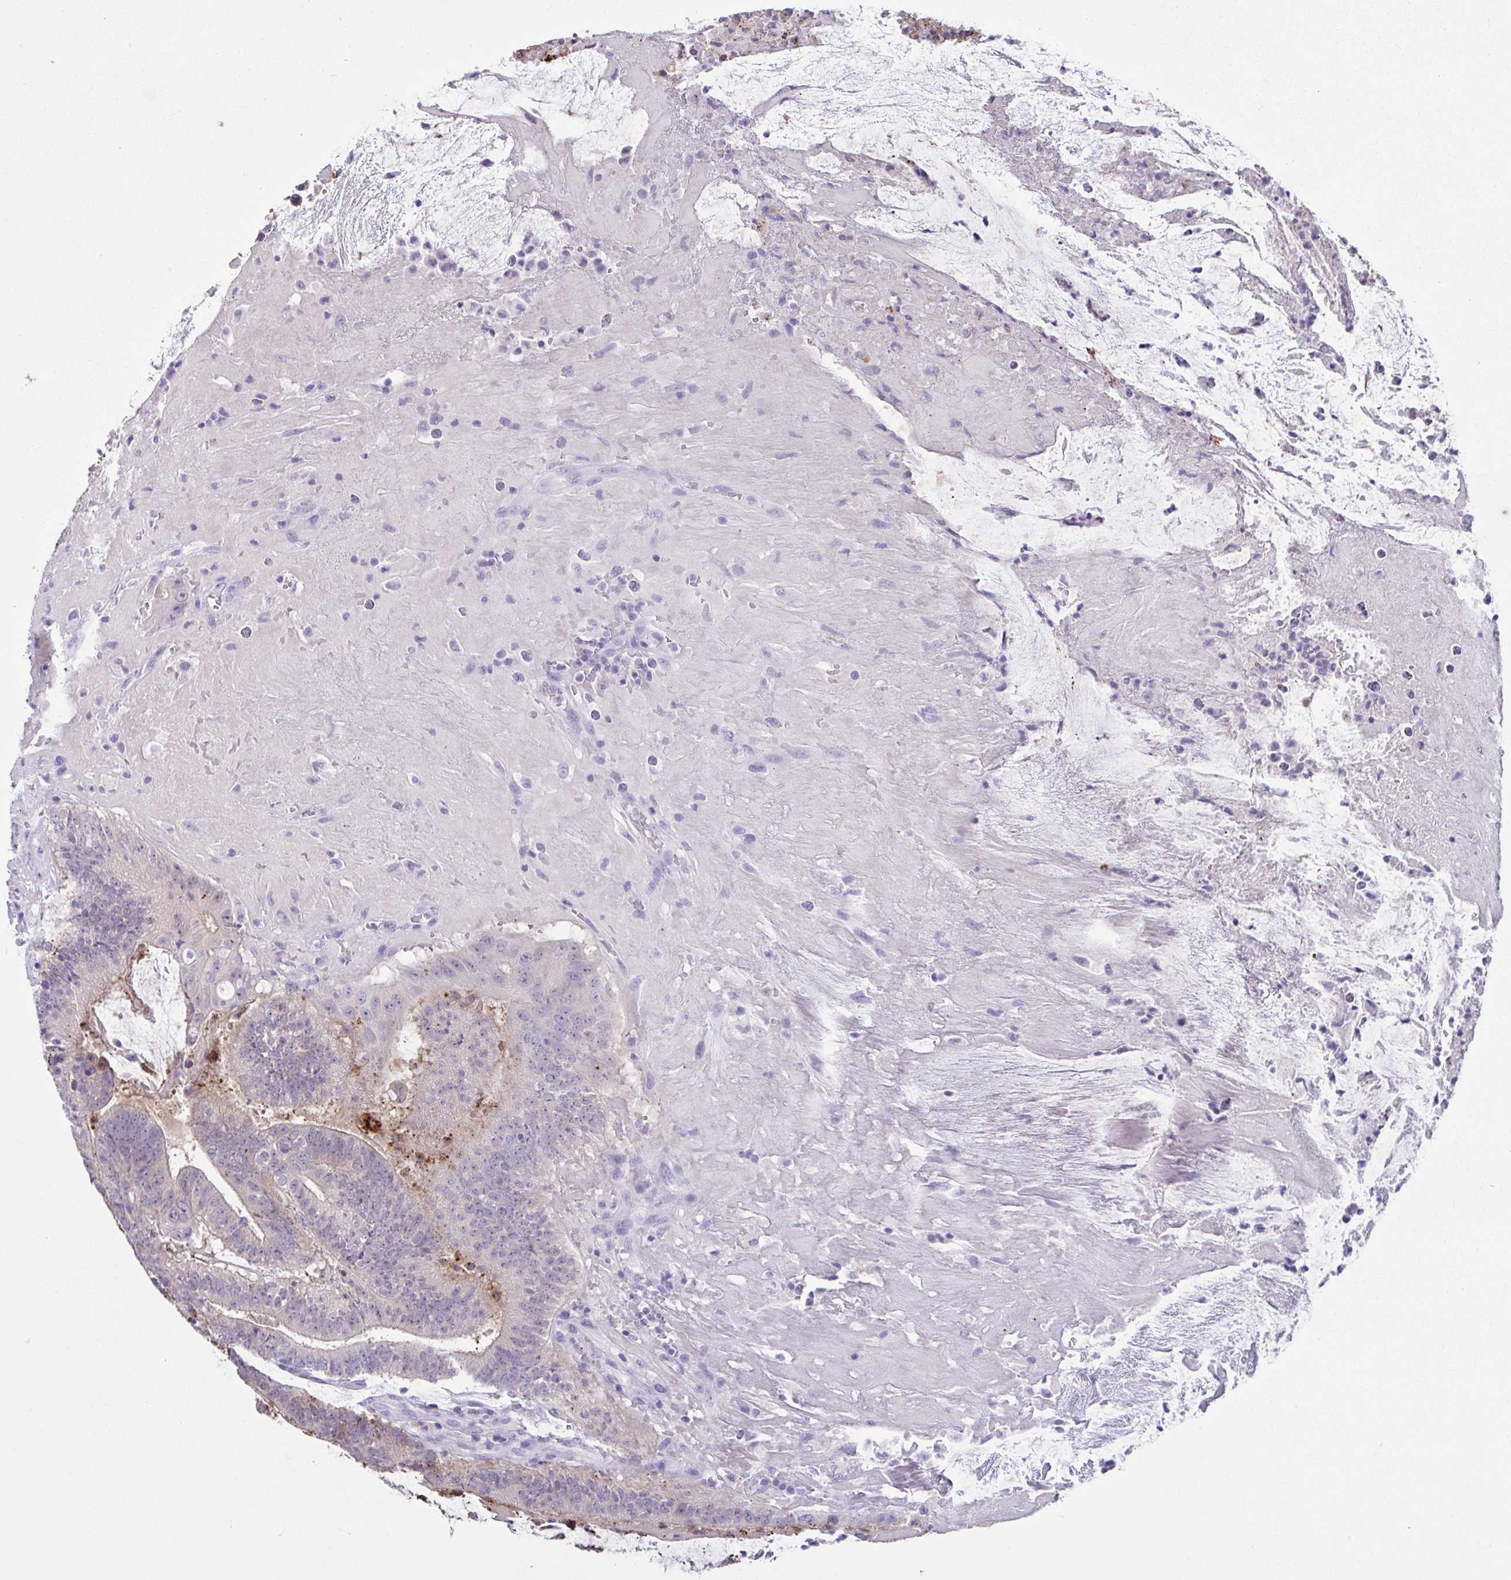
{"staining": {"intensity": "weak", "quantity": "25%-75%", "location": "cytoplasmic/membranous"}, "tissue": "colorectal cancer", "cell_type": "Tumor cells", "image_type": "cancer", "snomed": [{"axis": "morphology", "description": "Adenocarcinoma, NOS"}, {"axis": "topography", "description": "Colon"}], "caption": "Human colorectal cancer stained with a brown dye displays weak cytoplasmic/membranous positive positivity in approximately 25%-75% of tumor cells.", "gene": "LGALS4", "patient": {"sex": "female", "age": 43}}